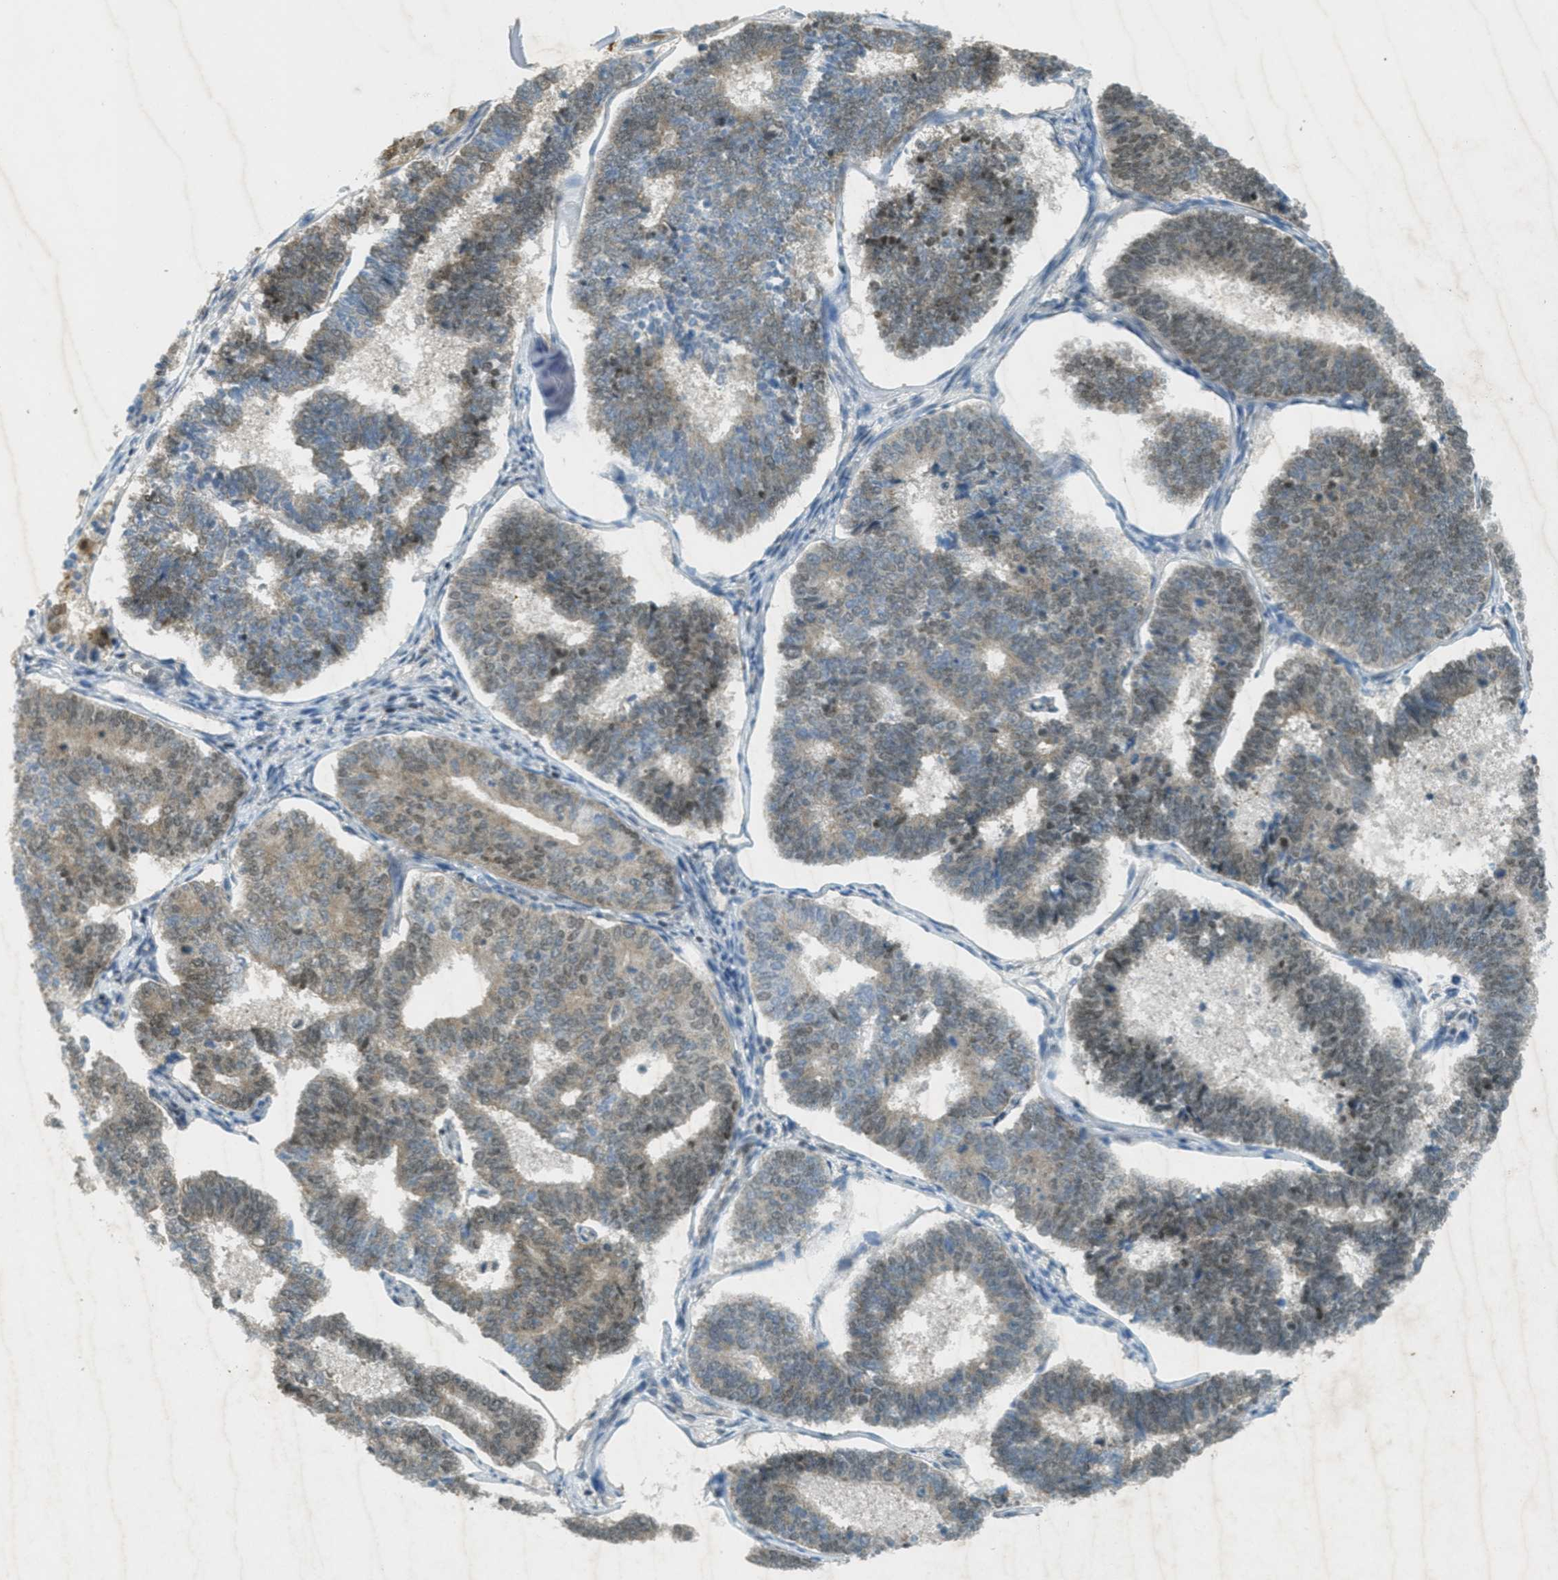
{"staining": {"intensity": "moderate", "quantity": "25%-75%", "location": "cytoplasmic/membranous,nuclear"}, "tissue": "endometrial cancer", "cell_type": "Tumor cells", "image_type": "cancer", "snomed": [{"axis": "morphology", "description": "Adenocarcinoma, NOS"}, {"axis": "topography", "description": "Endometrium"}], "caption": "A medium amount of moderate cytoplasmic/membranous and nuclear expression is present in about 25%-75% of tumor cells in endometrial adenocarcinoma tissue. (brown staining indicates protein expression, while blue staining denotes nuclei).", "gene": "TCF20", "patient": {"sex": "female", "age": 70}}